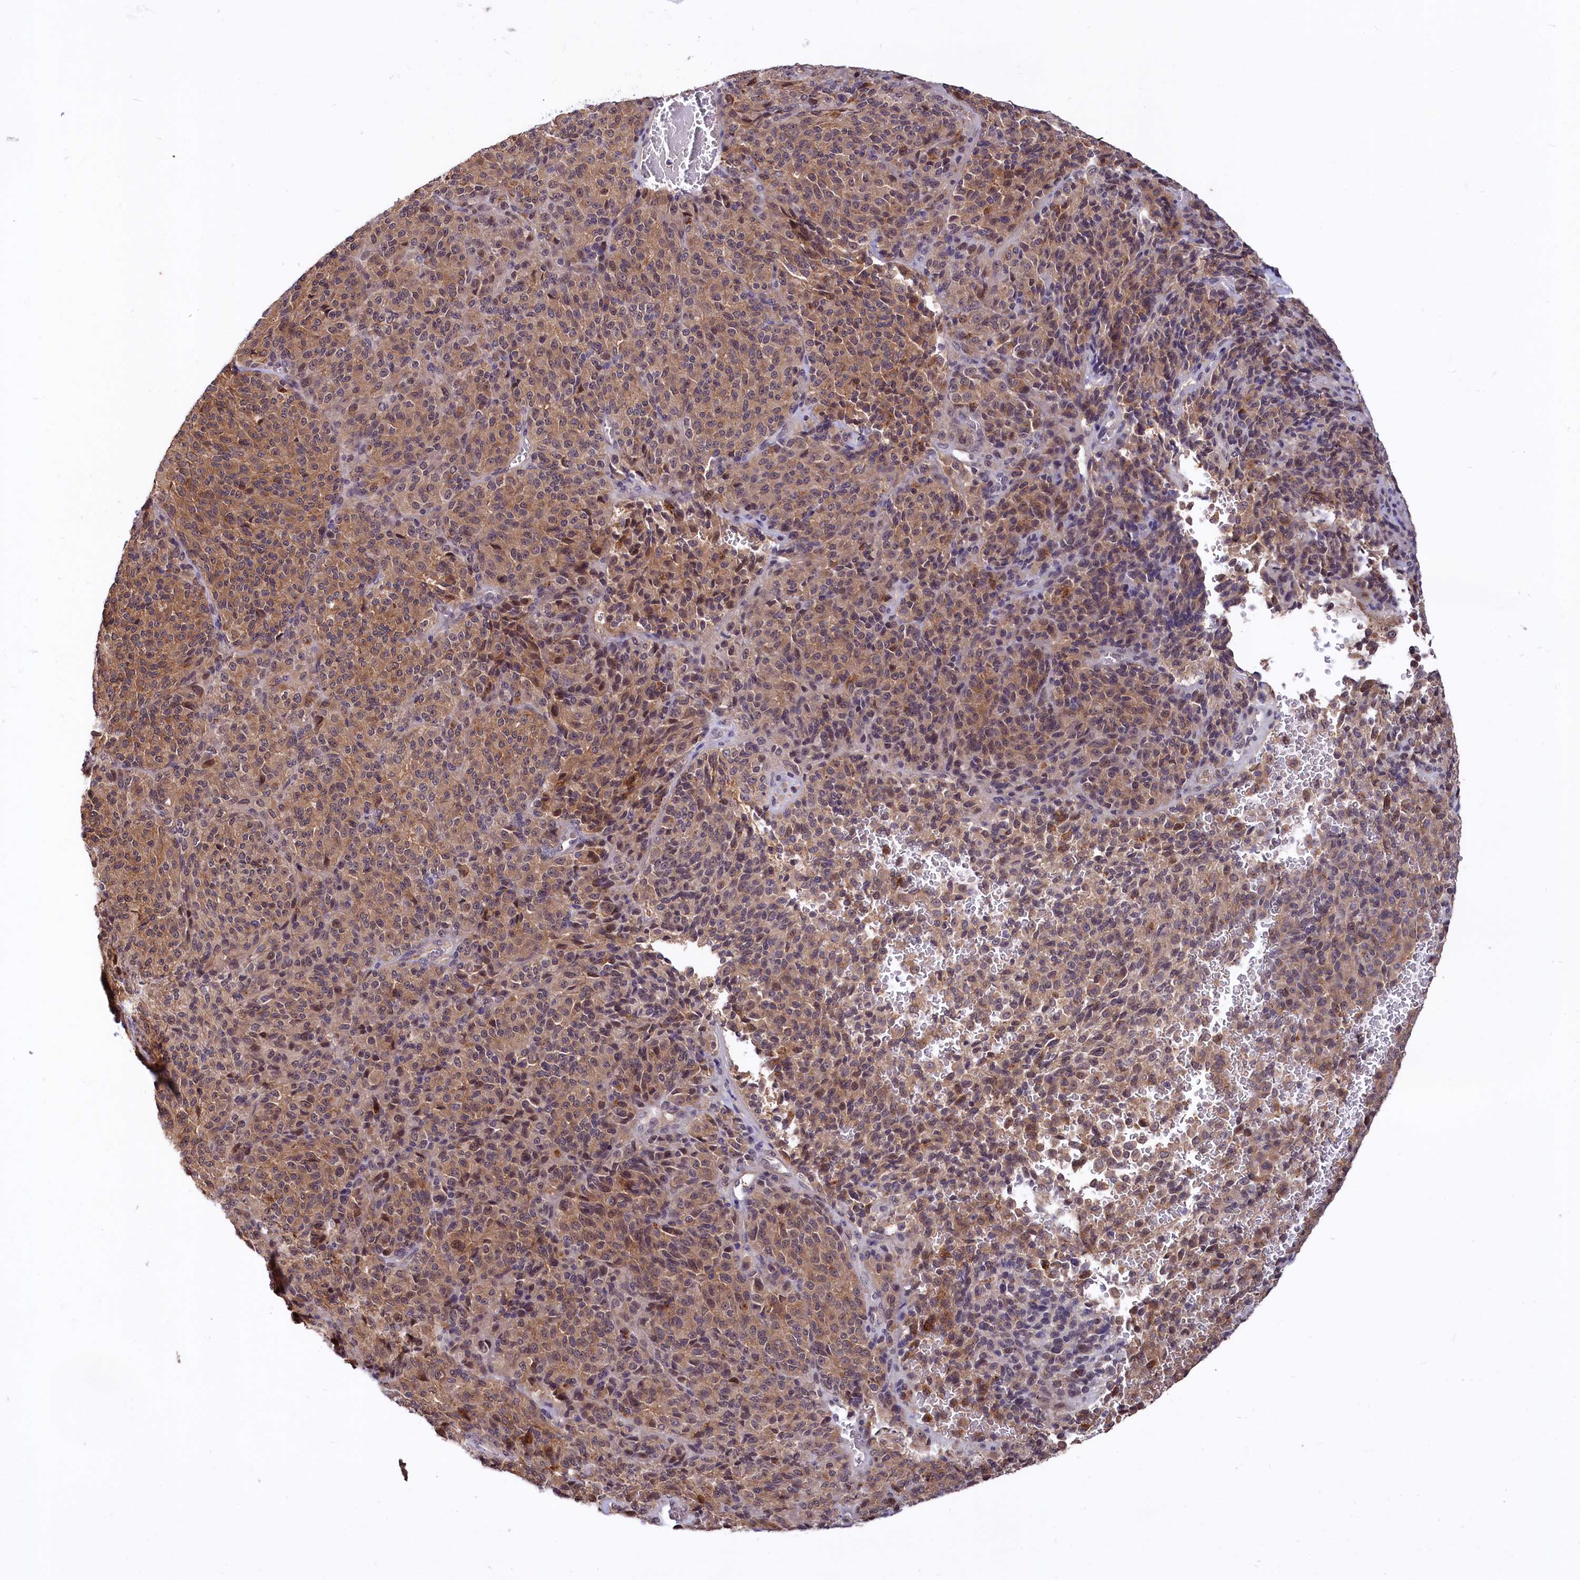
{"staining": {"intensity": "moderate", "quantity": ">75%", "location": "cytoplasmic/membranous"}, "tissue": "melanoma", "cell_type": "Tumor cells", "image_type": "cancer", "snomed": [{"axis": "morphology", "description": "Malignant melanoma, Metastatic site"}, {"axis": "topography", "description": "Brain"}], "caption": "The micrograph shows staining of melanoma, revealing moderate cytoplasmic/membranous protein expression (brown color) within tumor cells. The protein is stained brown, and the nuclei are stained in blue (DAB (3,3'-diaminobenzidine) IHC with brightfield microscopy, high magnification).", "gene": "UBE3A", "patient": {"sex": "female", "age": 56}}